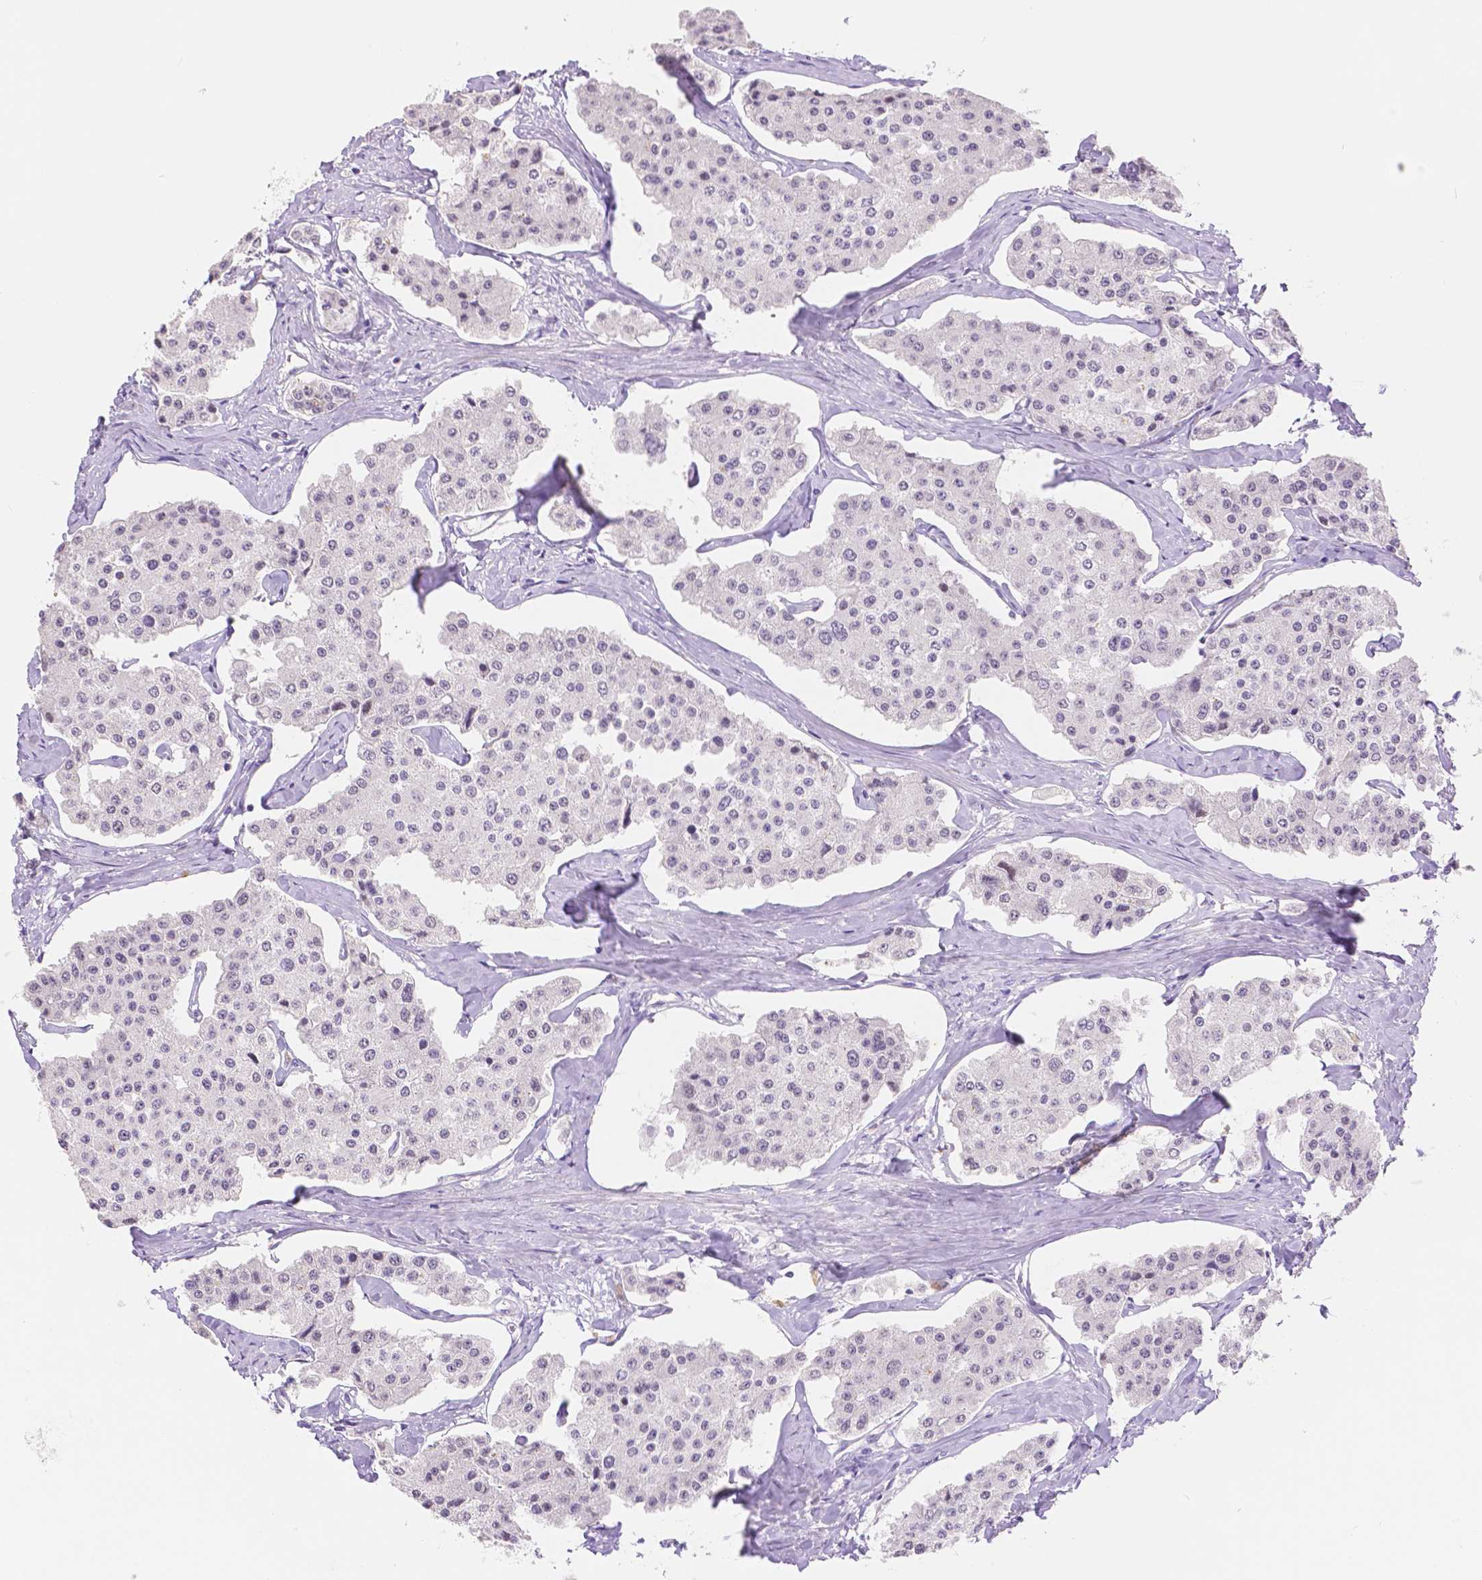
{"staining": {"intensity": "negative", "quantity": "none", "location": "none"}, "tissue": "carcinoid", "cell_type": "Tumor cells", "image_type": "cancer", "snomed": [{"axis": "morphology", "description": "Carcinoid, malignant, NOS"}, {"axis": "topography", "description": "Small intestine"}], "caption": "A micrograph of malignant carcinoid stained for a protein shows no brown staining in tumor cells.", "gene": "HNF1B", "patient": {"sex": "female", "age": 65}}